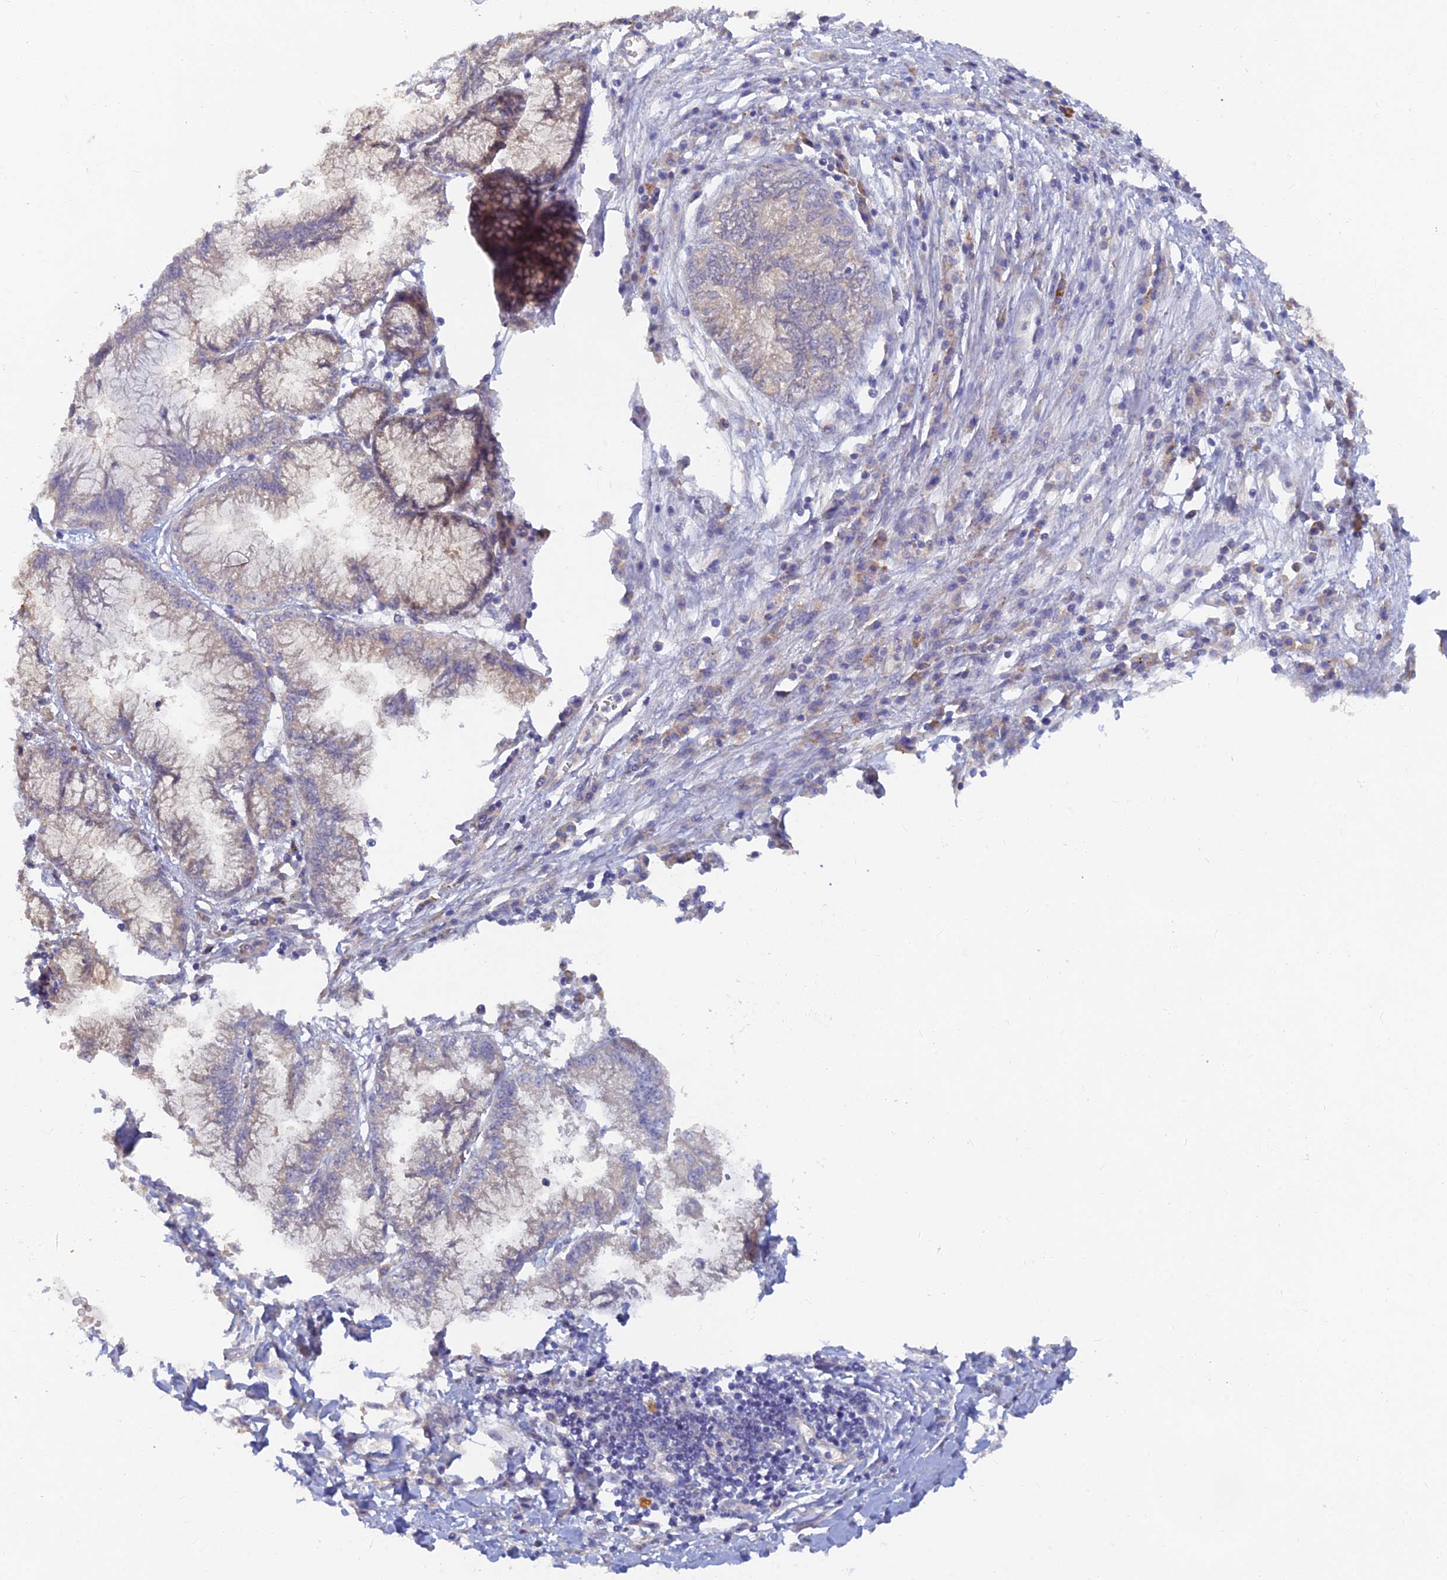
{"staining": {"intensity": "negative", "quantity": "none", "location": "none"}, "tissue": "pancreatic cancer", "cell_type": "Tumor cells", "image_type": "cancer", "snomed": [{"axis": "morphology", "description": "Adenocarcinoma, NOS"}, {"axis": "topography", "description": "Pancreas"}], "caption": "Adenocarcinoma (pancreatic) stained for a protein using immunohistochemistry exhibits no expression tumor cells.", "gene": "ARRDC1", "patient": {"sex": "male", "age": 73}}